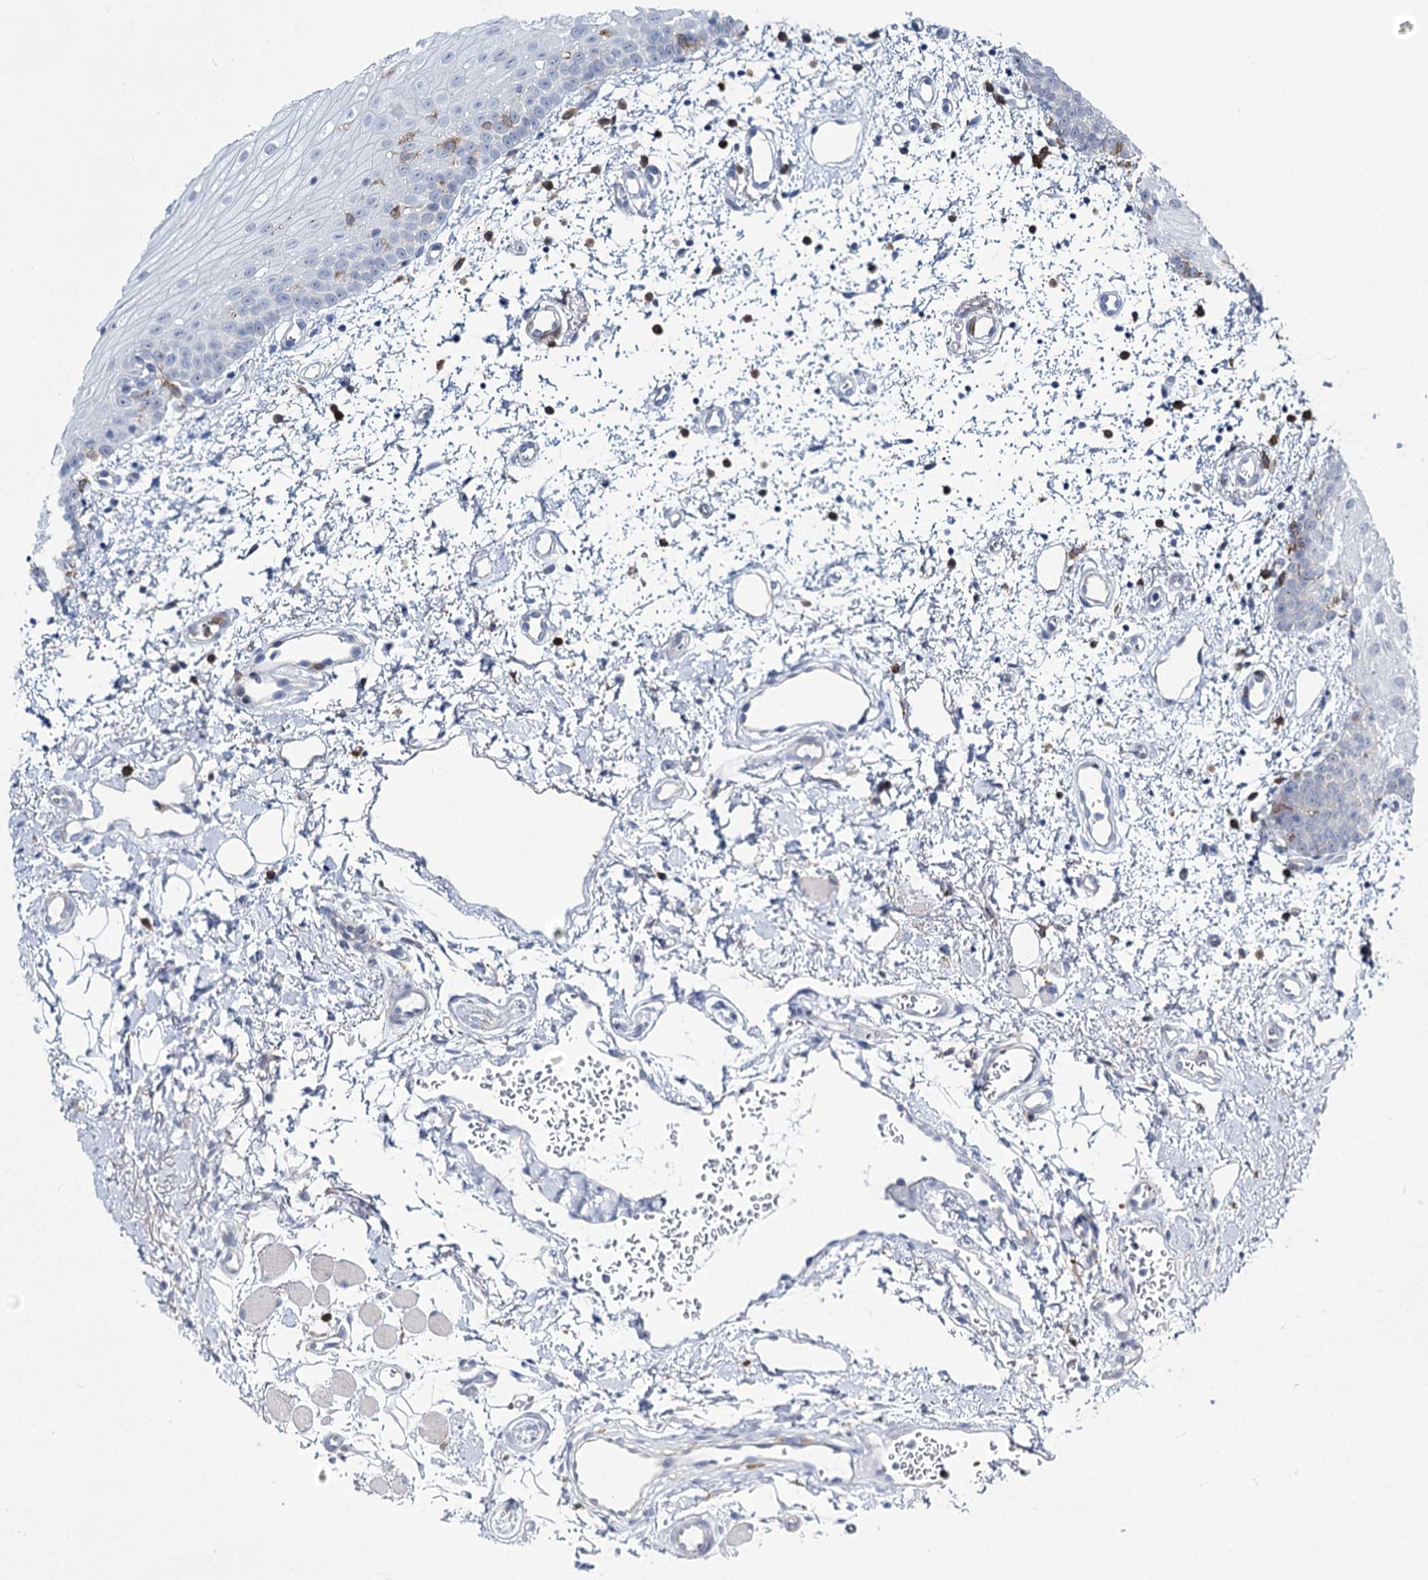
{"staining": {"intensity": "negative", "quantity": "none", "location": "none"}, "tissue": "oral mucosa", "cell_type": "Squamous epithelial cells", "image_type": "normal", "snomed": [{"axis": "morphology", "description": "Normal tissue, NOS"}, {"axis": "morphology", "description": "Squamous cell carcinoma, NOS"}, {"axis": "topography", "description": "Oral tissue"}, {"axis": "topography", "description": "Head-Neck"}], "caption": "This is a micrograph of immunohistochemistry (IHC) staining of benign oral mucosa, which shows no expression in squamous epithelial cells.", "gene": "CCDC88A", "patient": {"sex": "male", "age": 68}}